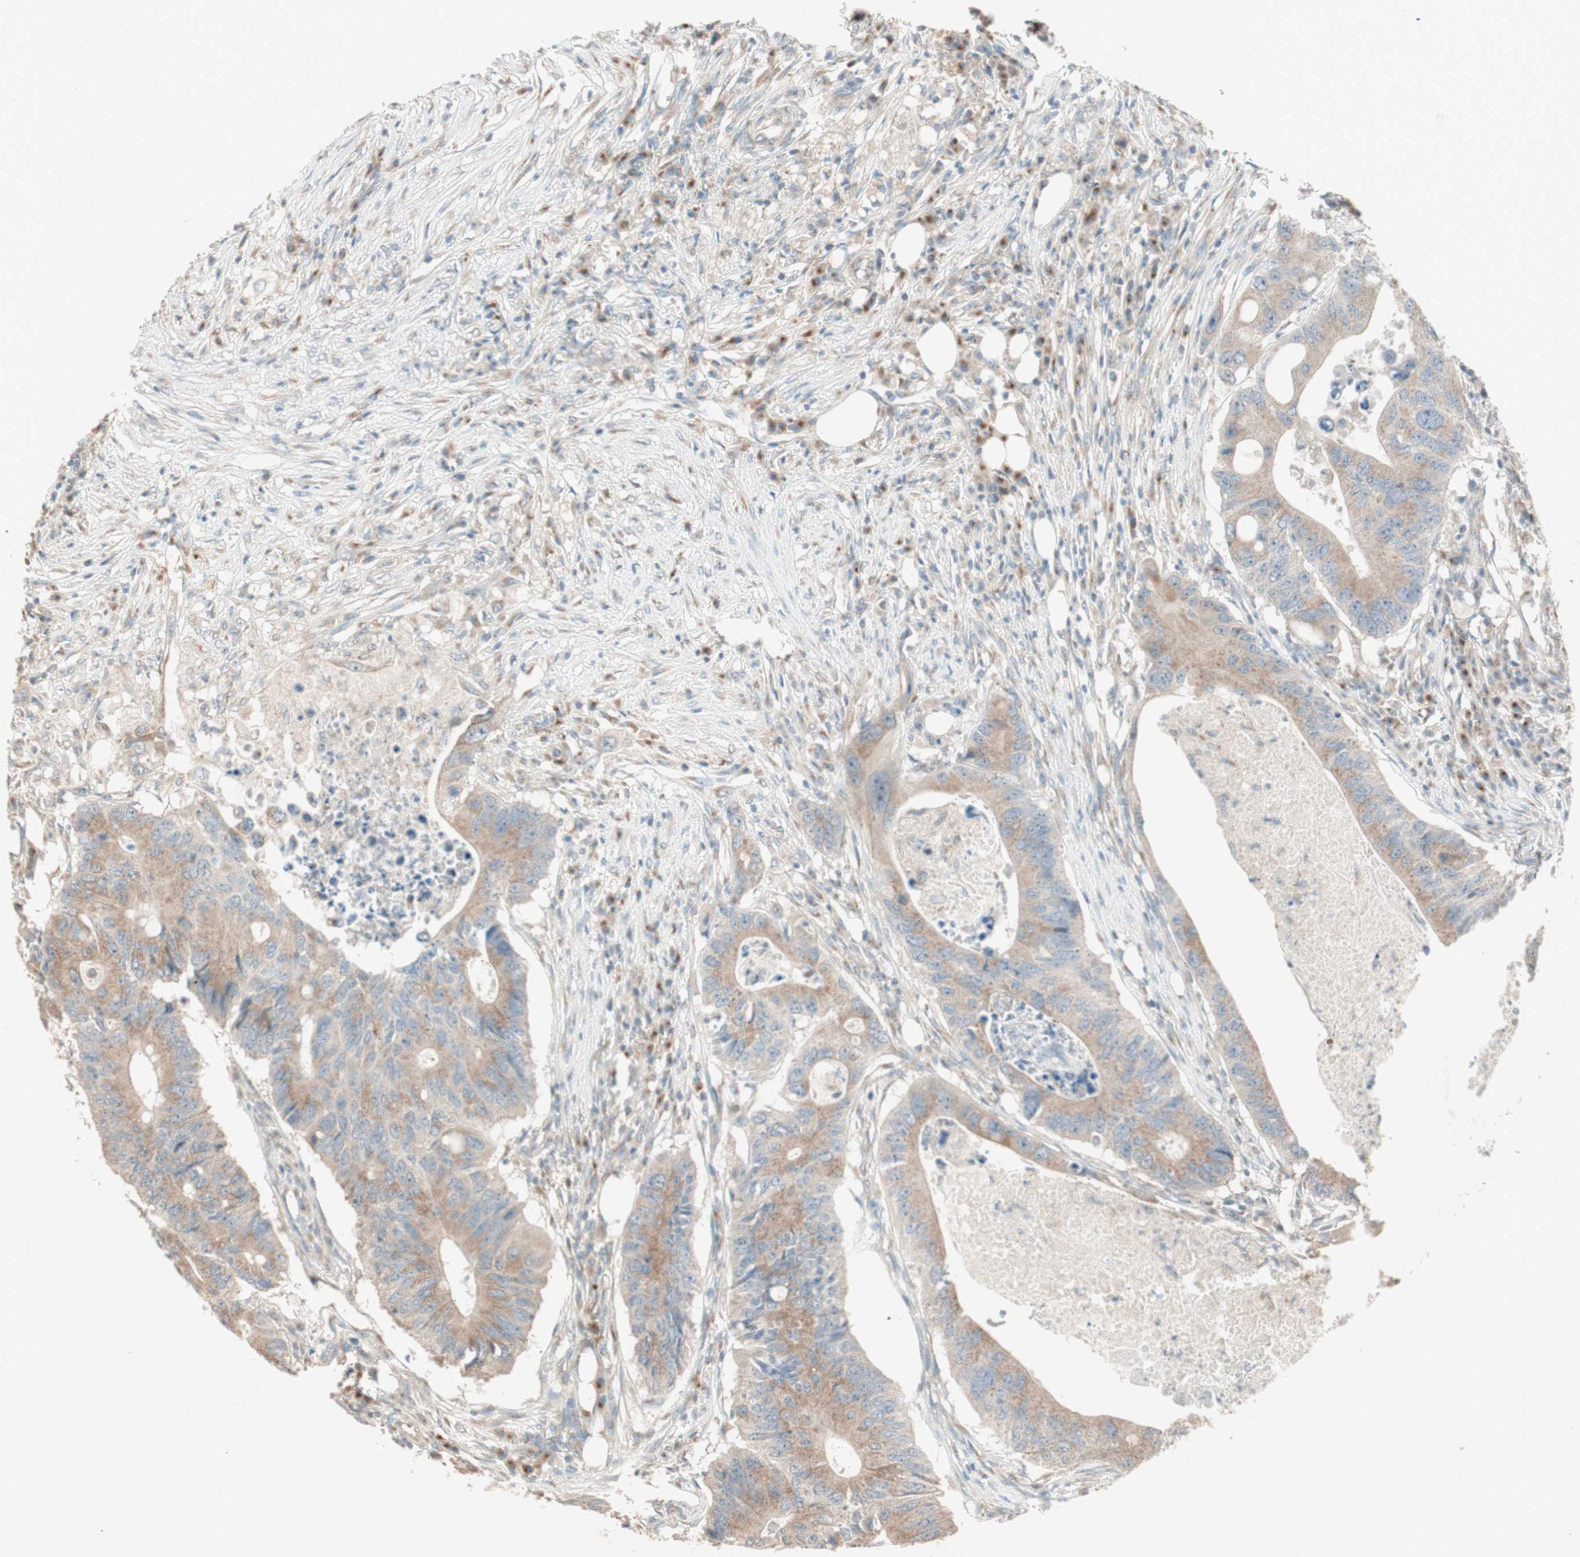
{"staining": {"intensity": "moderate", "quantity": ">75%", "location": "cytoplasmic/membranous"}, "tissue": "colorectal cancer", "cell_type": "Tumor cells", "image_type": "cancer", "snomed": [{"axis": "morphology", "description": "Adenocarcinoma, NOS"}, {"axis": "topography", "description": "Colon"}], "caption": "Human colorectal adenocarcinoma stained for a protein (brown) displays moderate cytoplasmic/membranous positive expression in about >75% of tumor cells.", "gene": "SEC16A", "patient": {"sex": "male", "age": 71}}